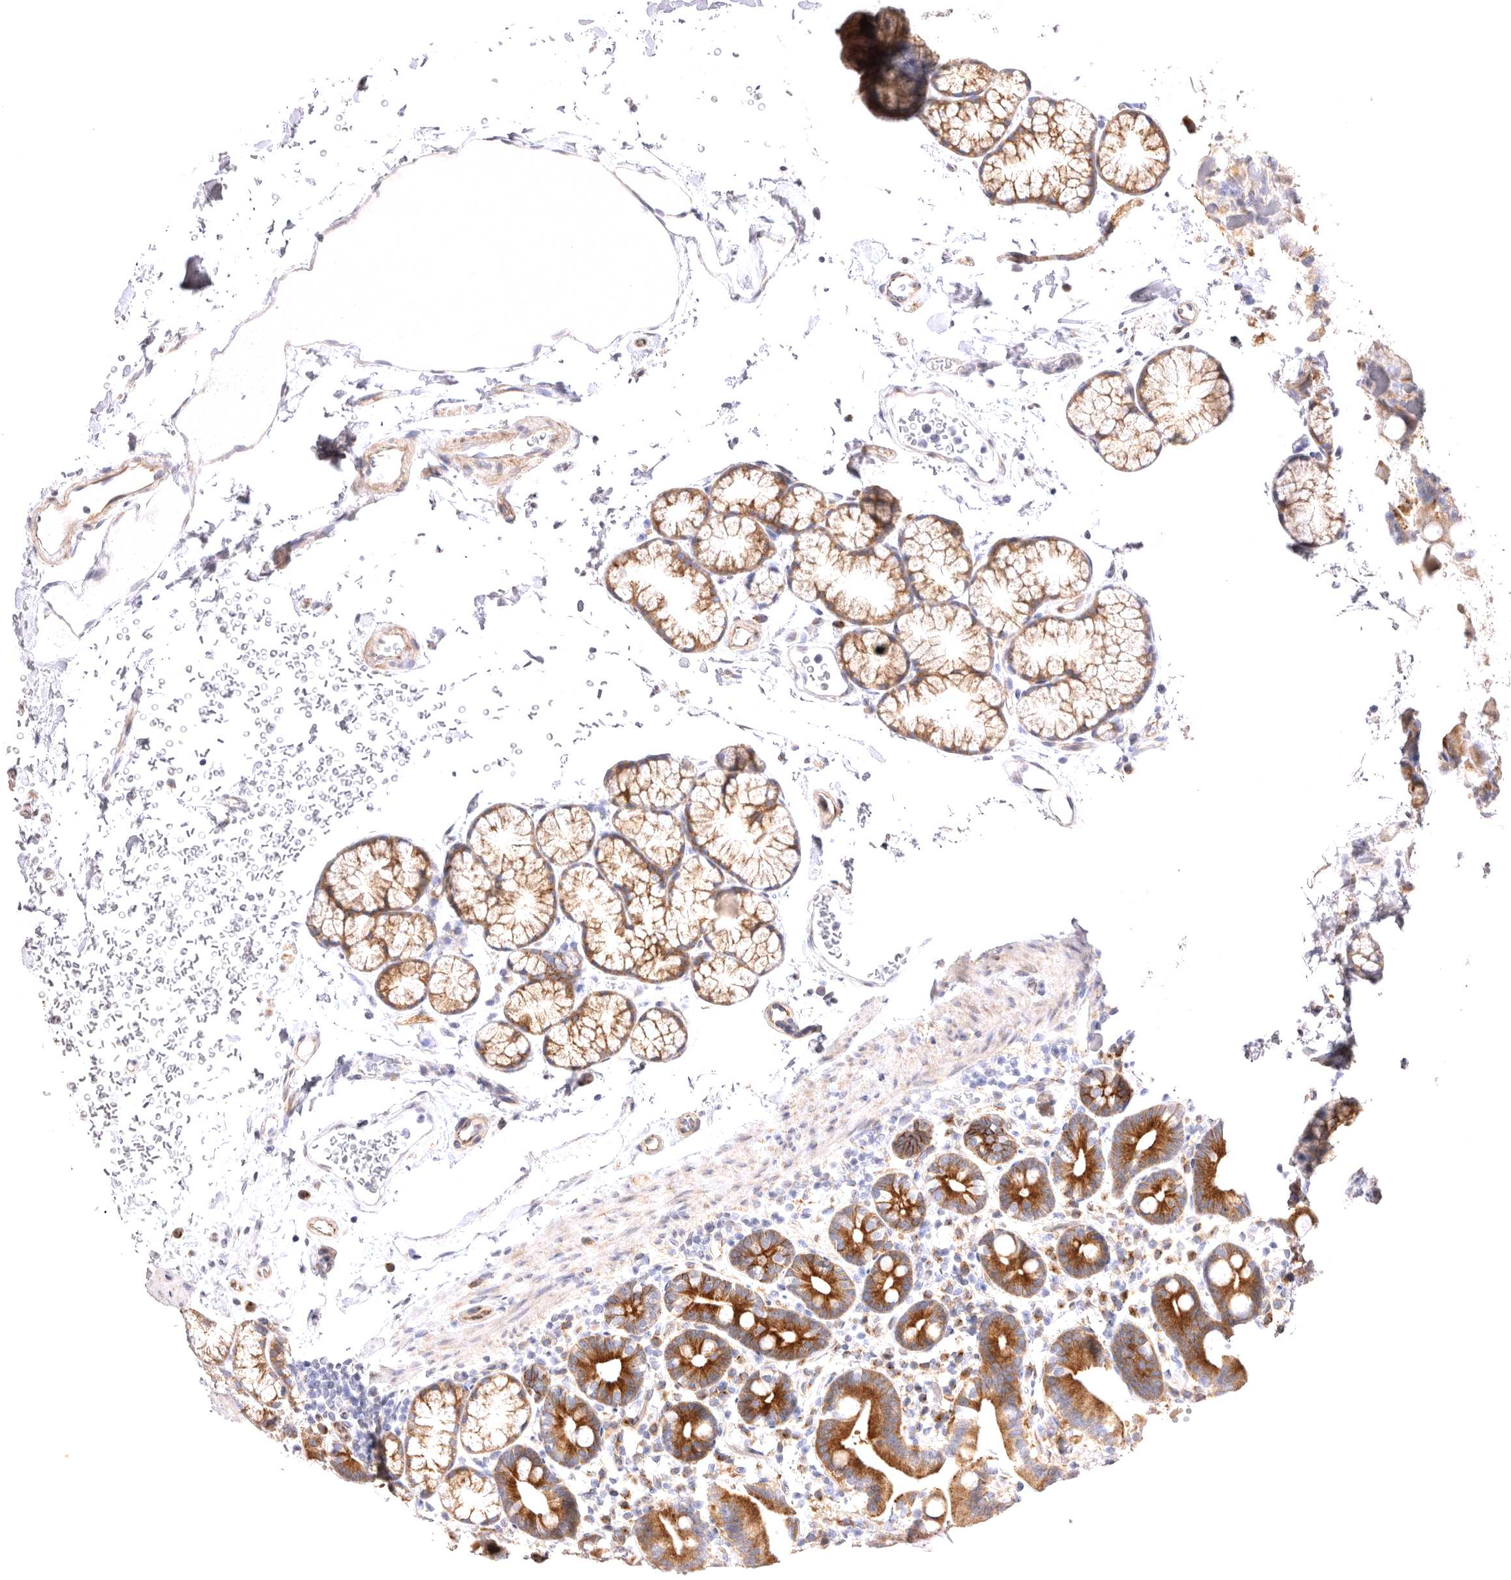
{"staining": {"intensity": "moderate", "quantity": "25%-75%", "location": "cytoplasmic/membranous"}, "tissue": "duodenum", "cell_type": "Glandular cells", "image_type": "normal", "snomed": [{"axis": "morphology", "description": "Normal tissue, NOS"}, {"axis": "topography", "description": "Duodenum"}], "caption": "Immunohistochemistry (IHC) micrograph of unremarkable duodenum: human duodenum stained using immunohistochemistry demonstrates medium levels of moderate protein expression localized specifically in the cytoplasmic/membranous of glandular cells, appearing as a cytoplasmic/membranous brown color.", "gene": "VPS45", "patient": {"sex": "male", "age": 54}}